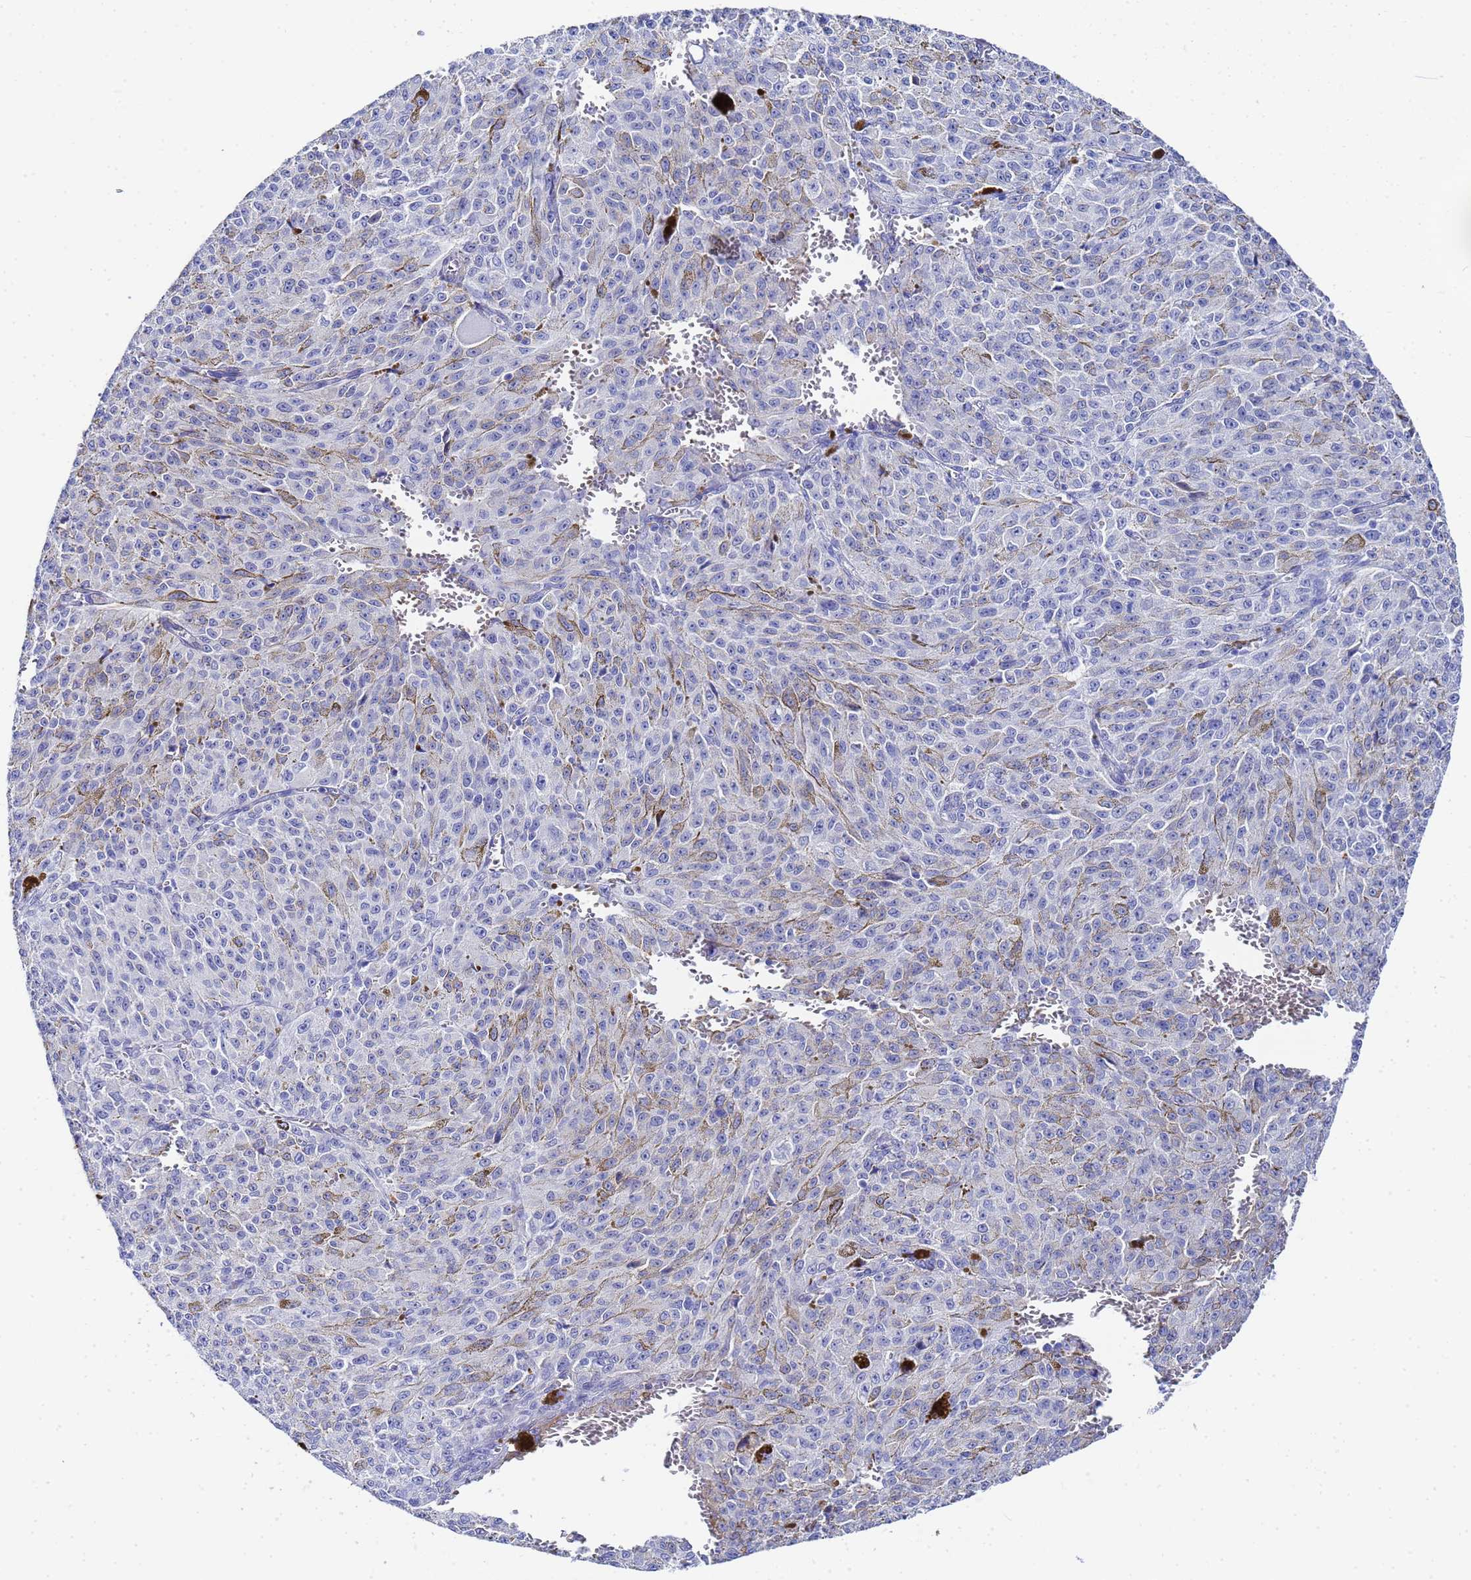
{"staining": {"intensity": "negative", "quantity": "none", "location": "none"}, "tissue": "melanoma", "cell_type": "Tumor cells", "image_type": "cancer", "snomed": [{"axis": "morphology", "description": "Malignant melanoma, NOS"}, {"axis": "topography", "description": "Skin"}], "caption": "A high-resolution micrograph shows IHC staining of malignant melanoma, which demonstrates no significant expression in tumor cells.", "gene": "ZNF26", "patient": {"sex": "female", "age": 52}}